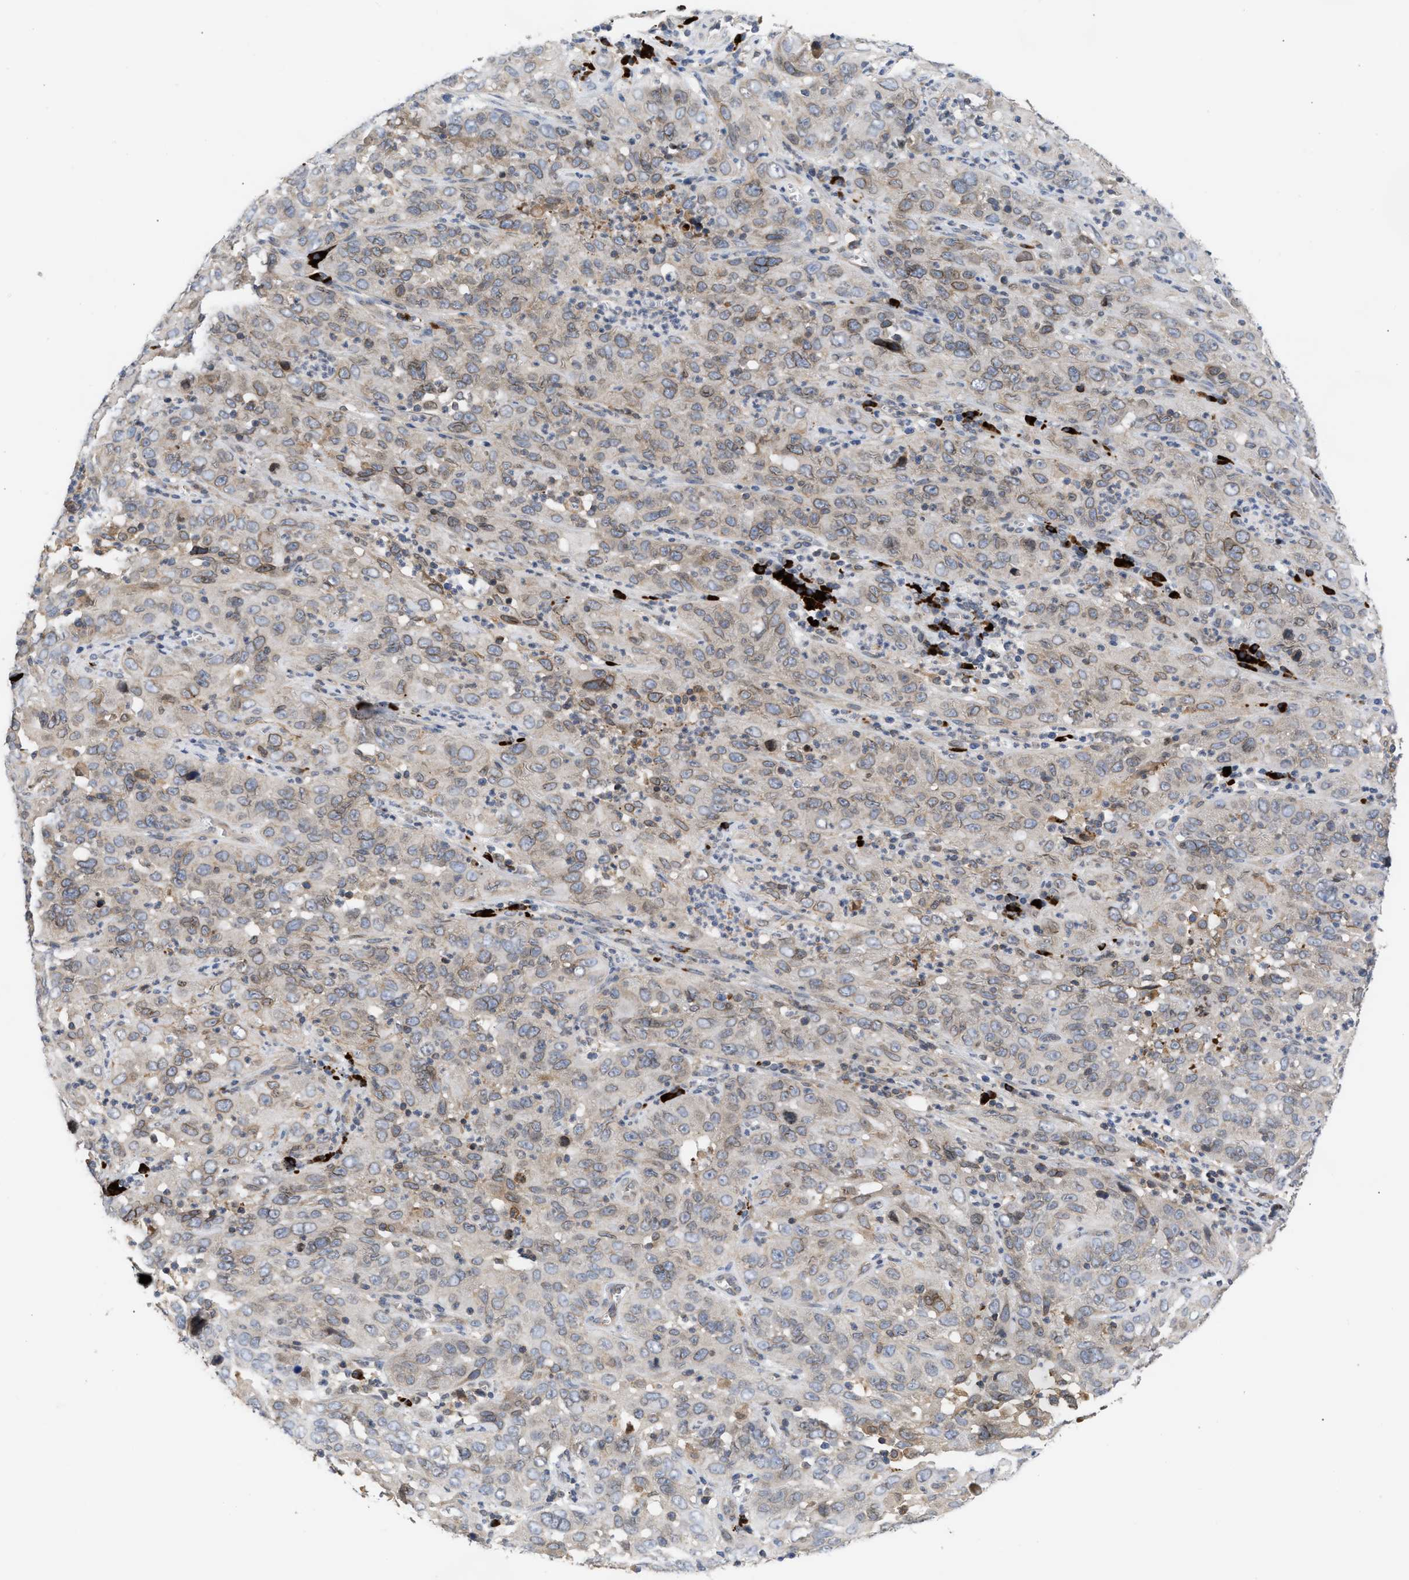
{"staining": {"intensity": "weak", "quantity": "25%-75%", "location": "cytoplasmic/membranous,nuclear"}, "tissue": "cervical cancer", "cell_type": "Tumor cells", "image_type": "cancer", "snomed": [{"axis": "morphology", "description": "Squamous cell carcinoma, NOS"}, {"axis": "topography", "description": "Cervix"}], "caption": "A high-resolution histopathology image shows immunohistochemistry staining of cervical squamous cell carcinoma, which shows weak cytoplasmic/membranous and nuclear staining in approximately 25%-75% of tumor cells.", "gene": "NUP62", "patient": {"sex": "female", "age": 32}}